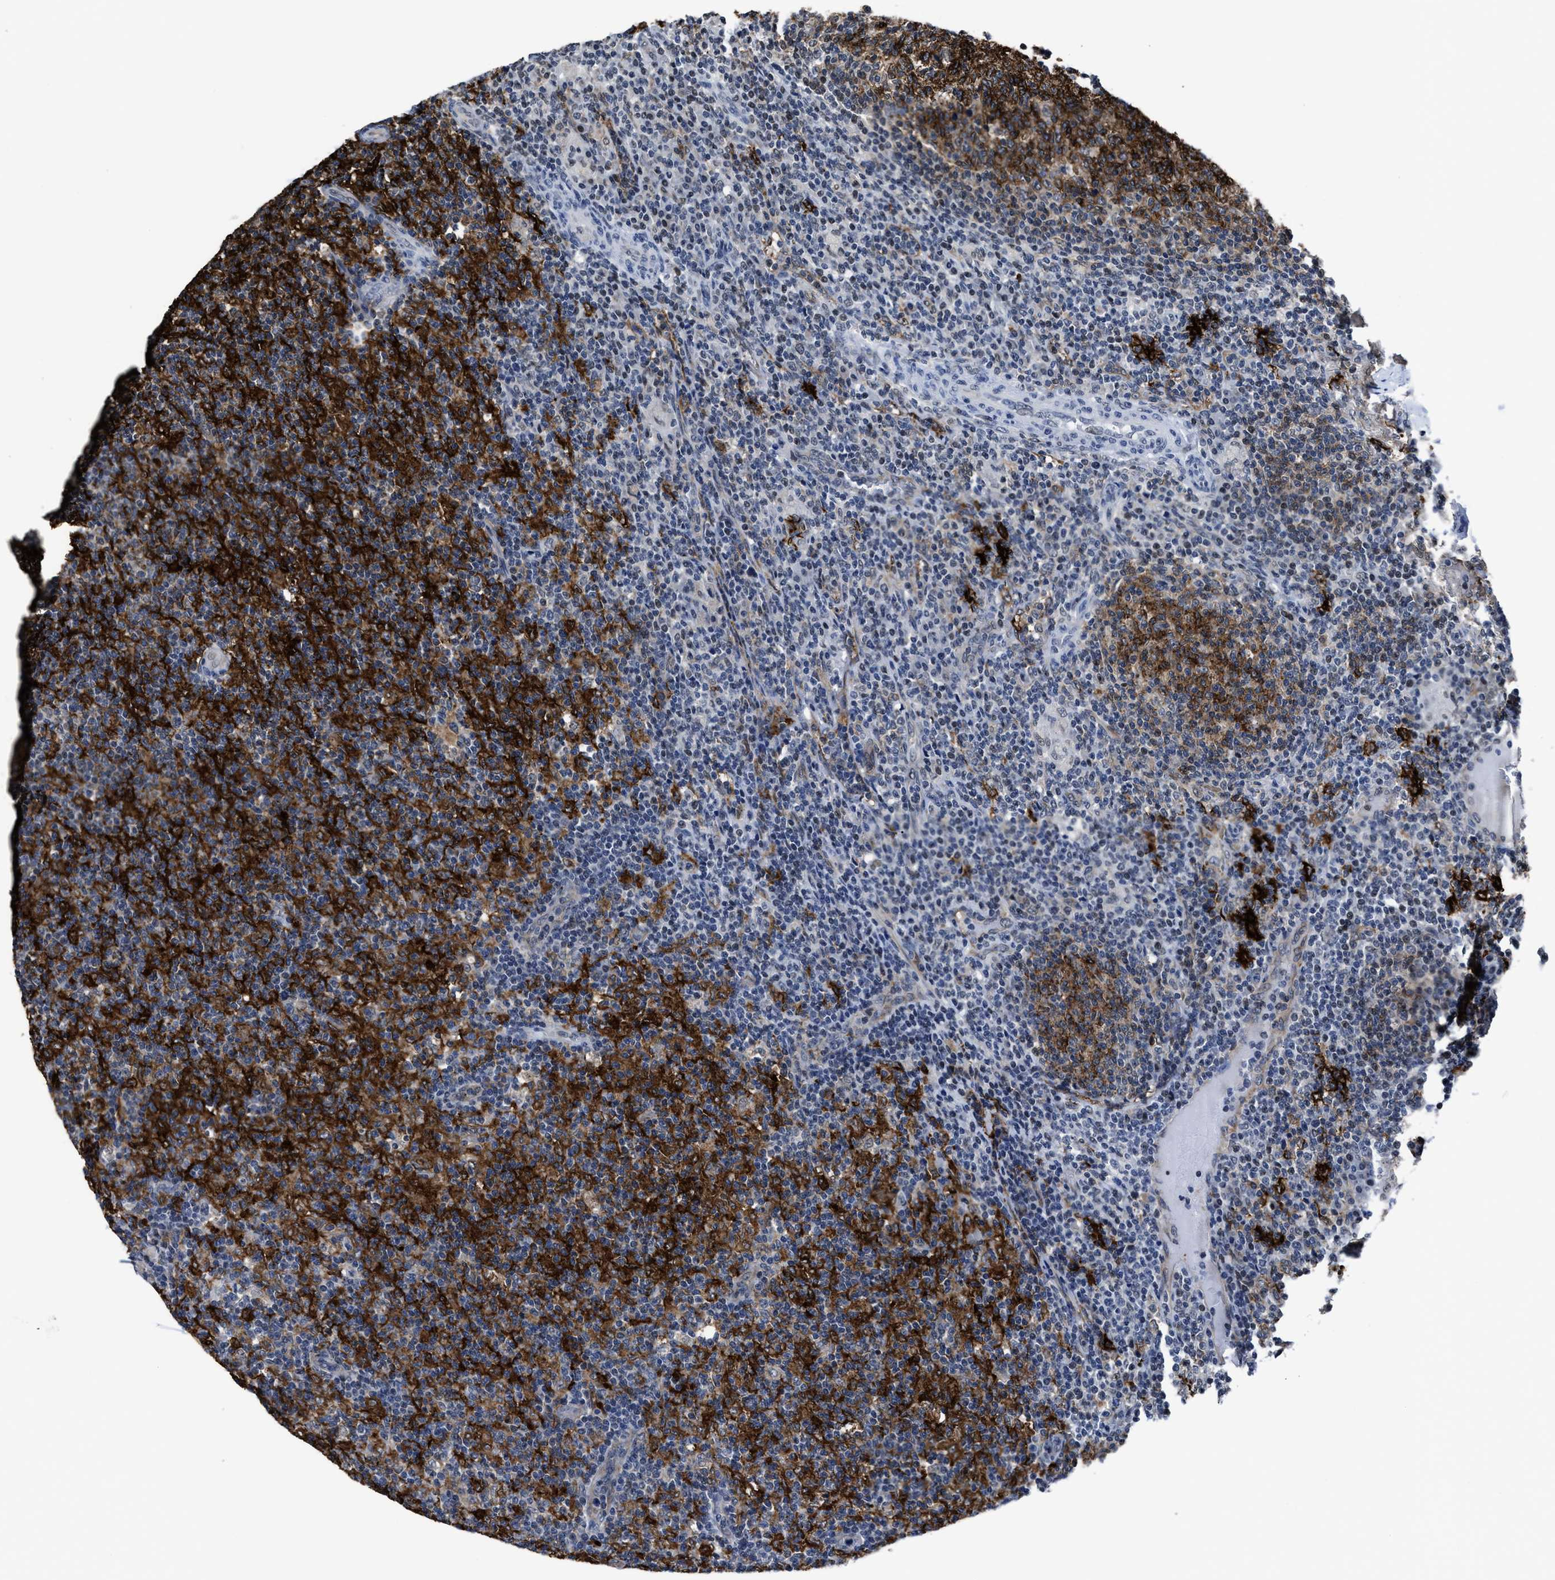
{"staining": {"intensity": "strong", "quantity": ">75%", "location": "cytoplasmic/membranous"}, "tissue": "lymph node", "cell_type": "Germinal center cells", "image_type": "normal", "snomed": [{"axis": "morphology", "description": "Normal tissue, NOS"}, {"axis": "morphology", "description": "Inflammation, NOS"}, {"axis": "topography", "description": "Lymph node"}], "caption": "Brown immunohistochemical staining in benign human lymph node shows strong cytoplasmic/membranous positivity in about >75% of germinal center cells.", "gene": "MARCKSL1", "patient": {"sex": "male", "age": 55}}